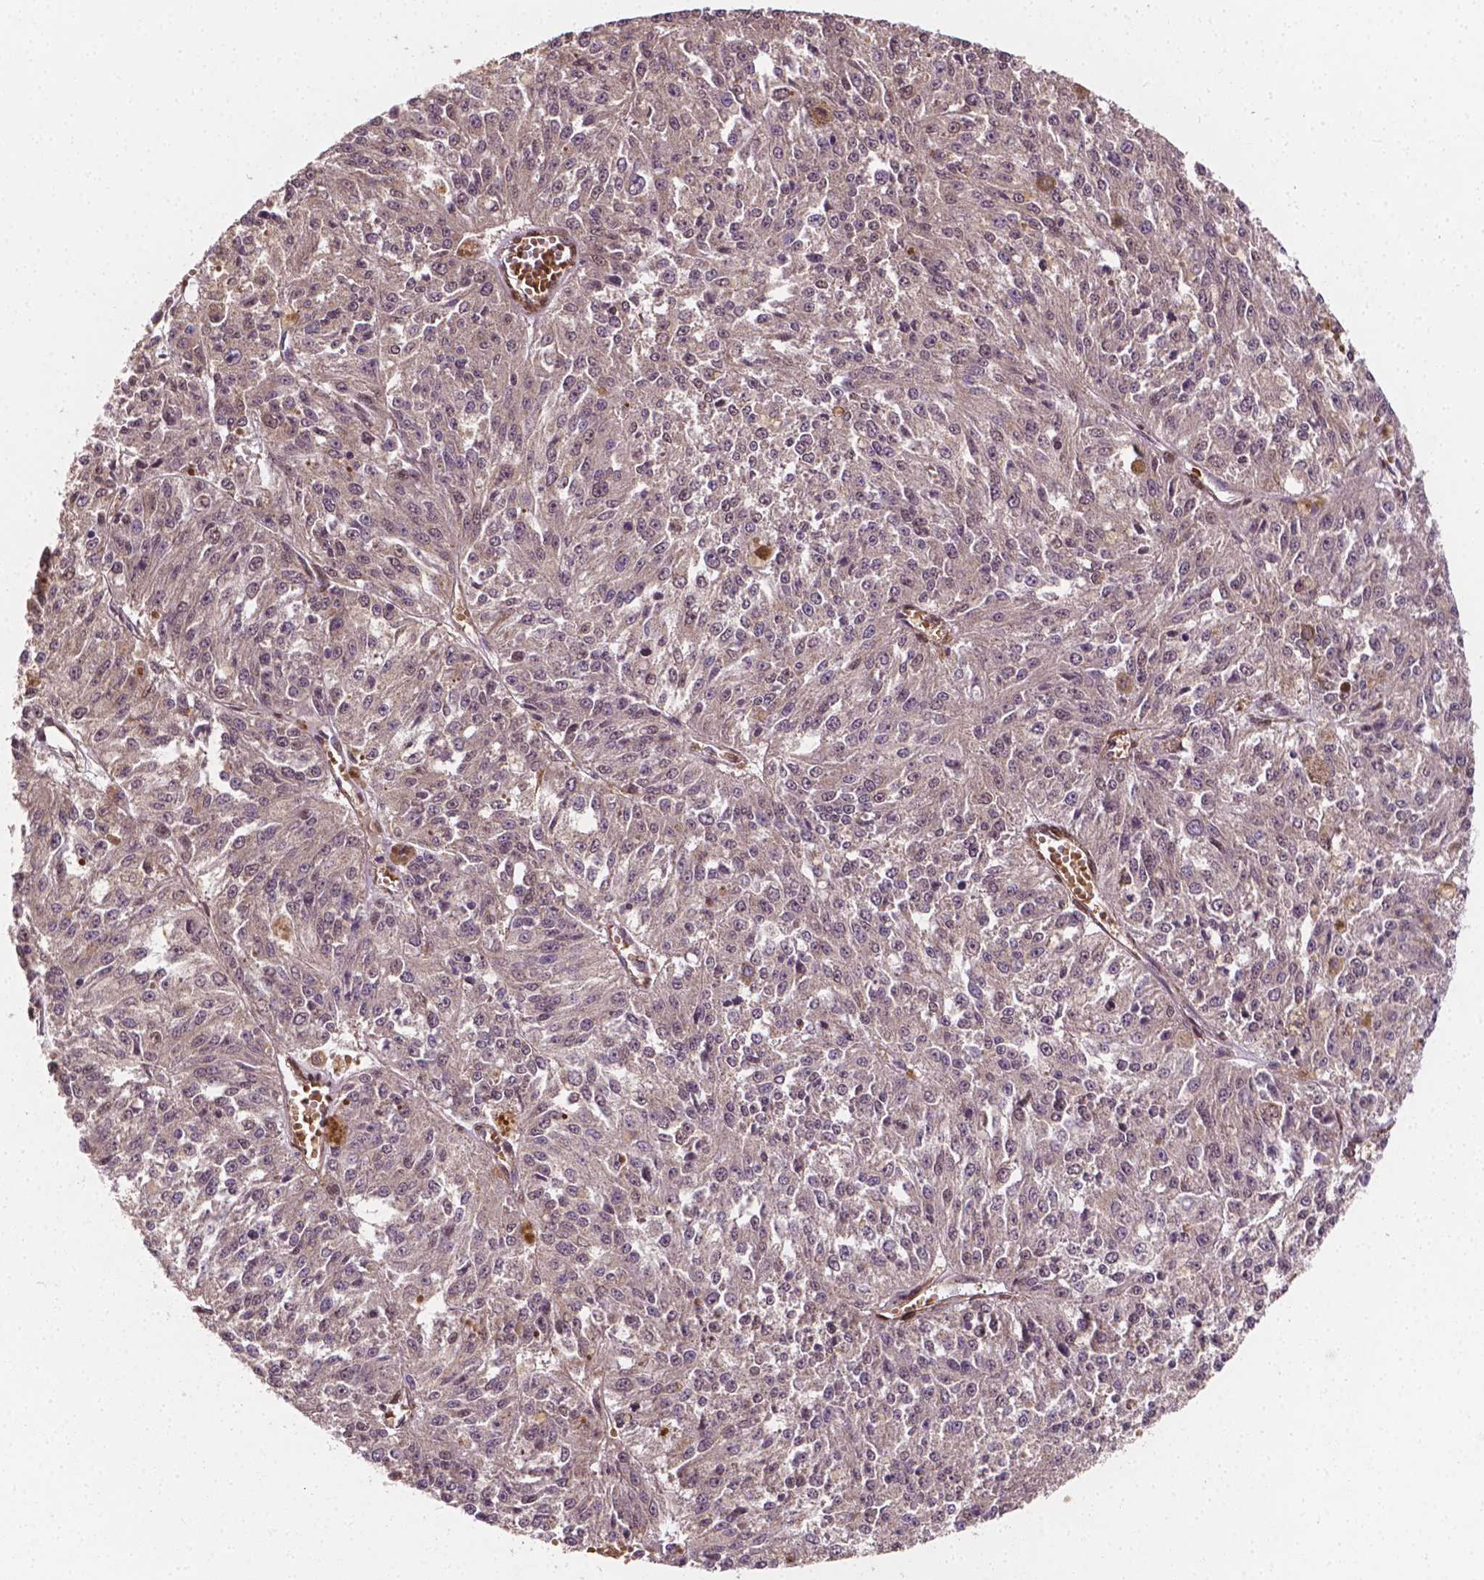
{"staining": {"intensity": "negative", "quantity": "none", "location": "none"}, "tissue": "melanoma", "cell_type": "Tumor cells", "image_type": "cancer", "snomed": [{"axis": "morphology", "description": "Malignant melanoma, Metastatic site"}, {"axis": "topography", "description": "Lymph node"}], "caption": "Histopathology image shows no protein positivity in tumor cells of melanoma tissue.", "gene": "YAP1", "patient": {"sex": "female", "age": 64}}